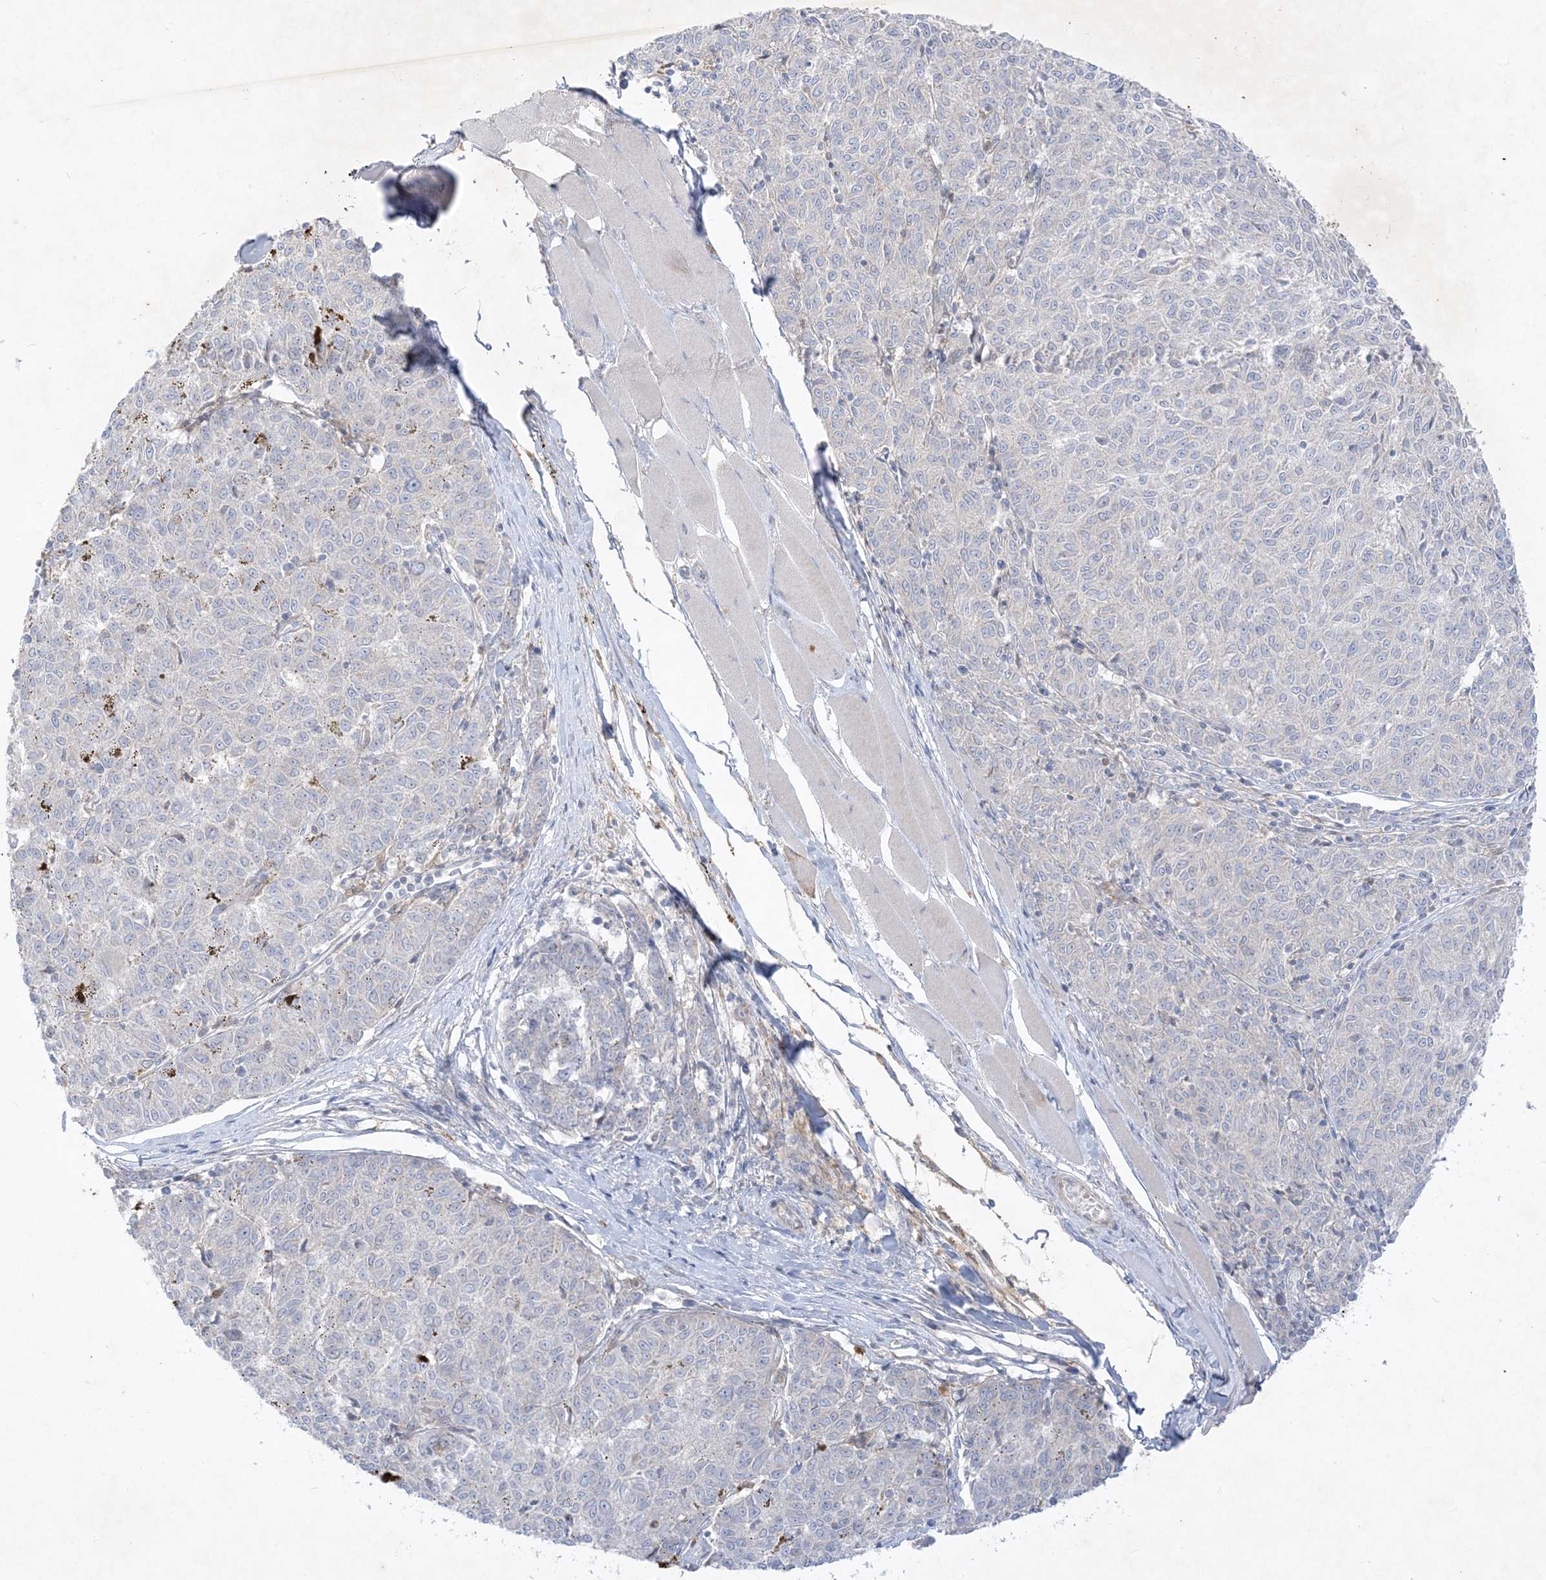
{"staining": {"intensity": "negative", "quantity": "none", "location": "none"}, "tissue": "melanoma", "cell_type": "Tumor cells", "image_type": "cancer", "snomed": [{"axis": "morphology", "description": "Malignant melanoma, NOS"}, {"axis": "topography", "description": "Skin"}], "caption": "Tumor cells show no significant staining in melanoma. Nuclei are stained in blue.", "gene": "PLEKHA3", "patient": {"sex": "female", "age": 72}}